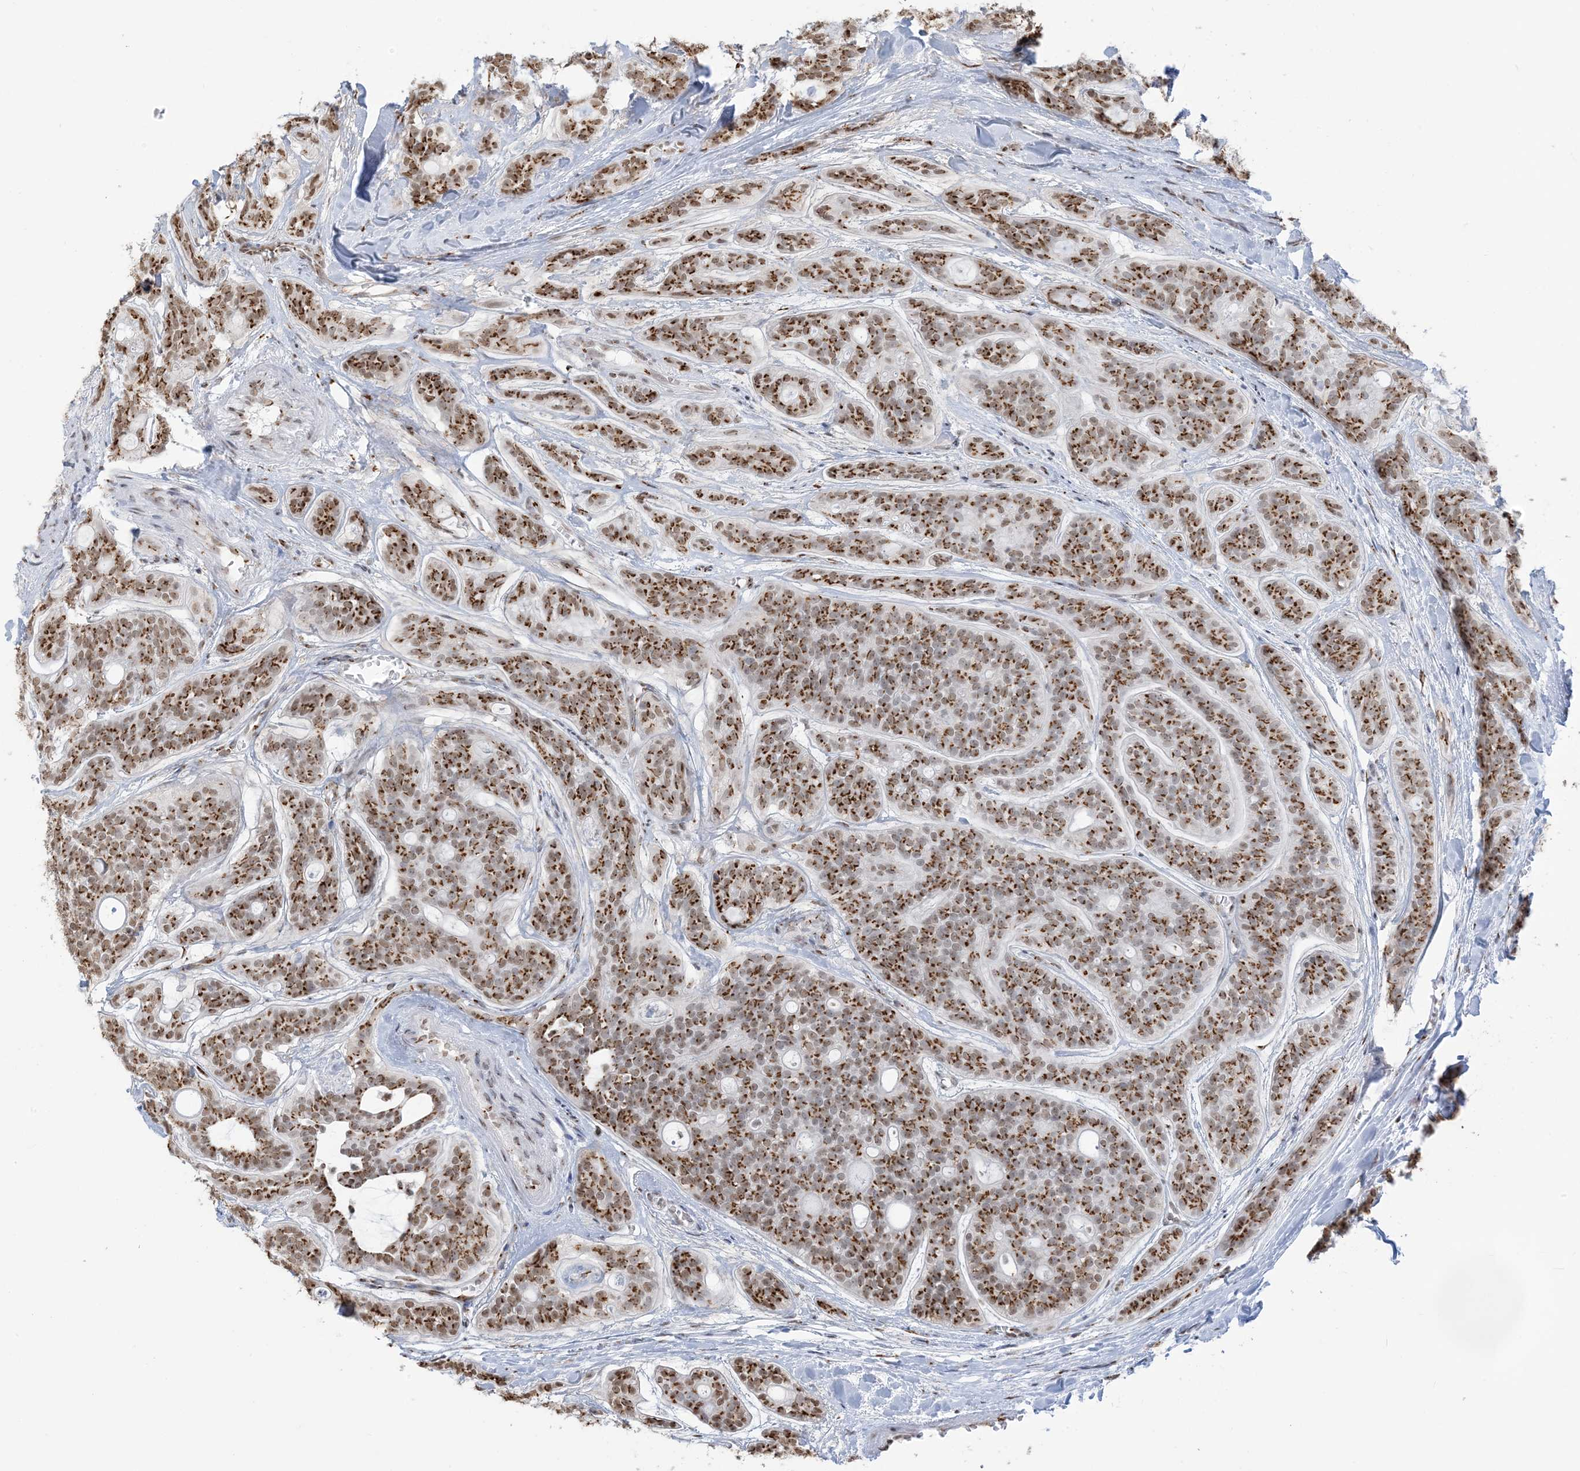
{"staining": {"intensity": "strong", "quantity": ">75%", "location": "cytoplasmic/membranous,nuclear"}, "tissue": "head and neck cancer", "cell_type": "Tumor cells", "image_type": "cancer", "snomed": [{"axis": "morphology", "description": "Adenocarcinoma, NOS"}, {"axis": "topography", "description": "Head-Neck"}], "caption": "Immunohistochemistry of head and neck adenocarcinoma displays high levels of strong cytoplasmic/membranous and nuclear positivity in approximately >75% of tumor cells. The staining was performed using DAB, with brown indicating positive protein expression. Nuclei are stained blue with hematoxylin.", "gene": "GPR107", "patient": {"sex": "male", "age": 66}}